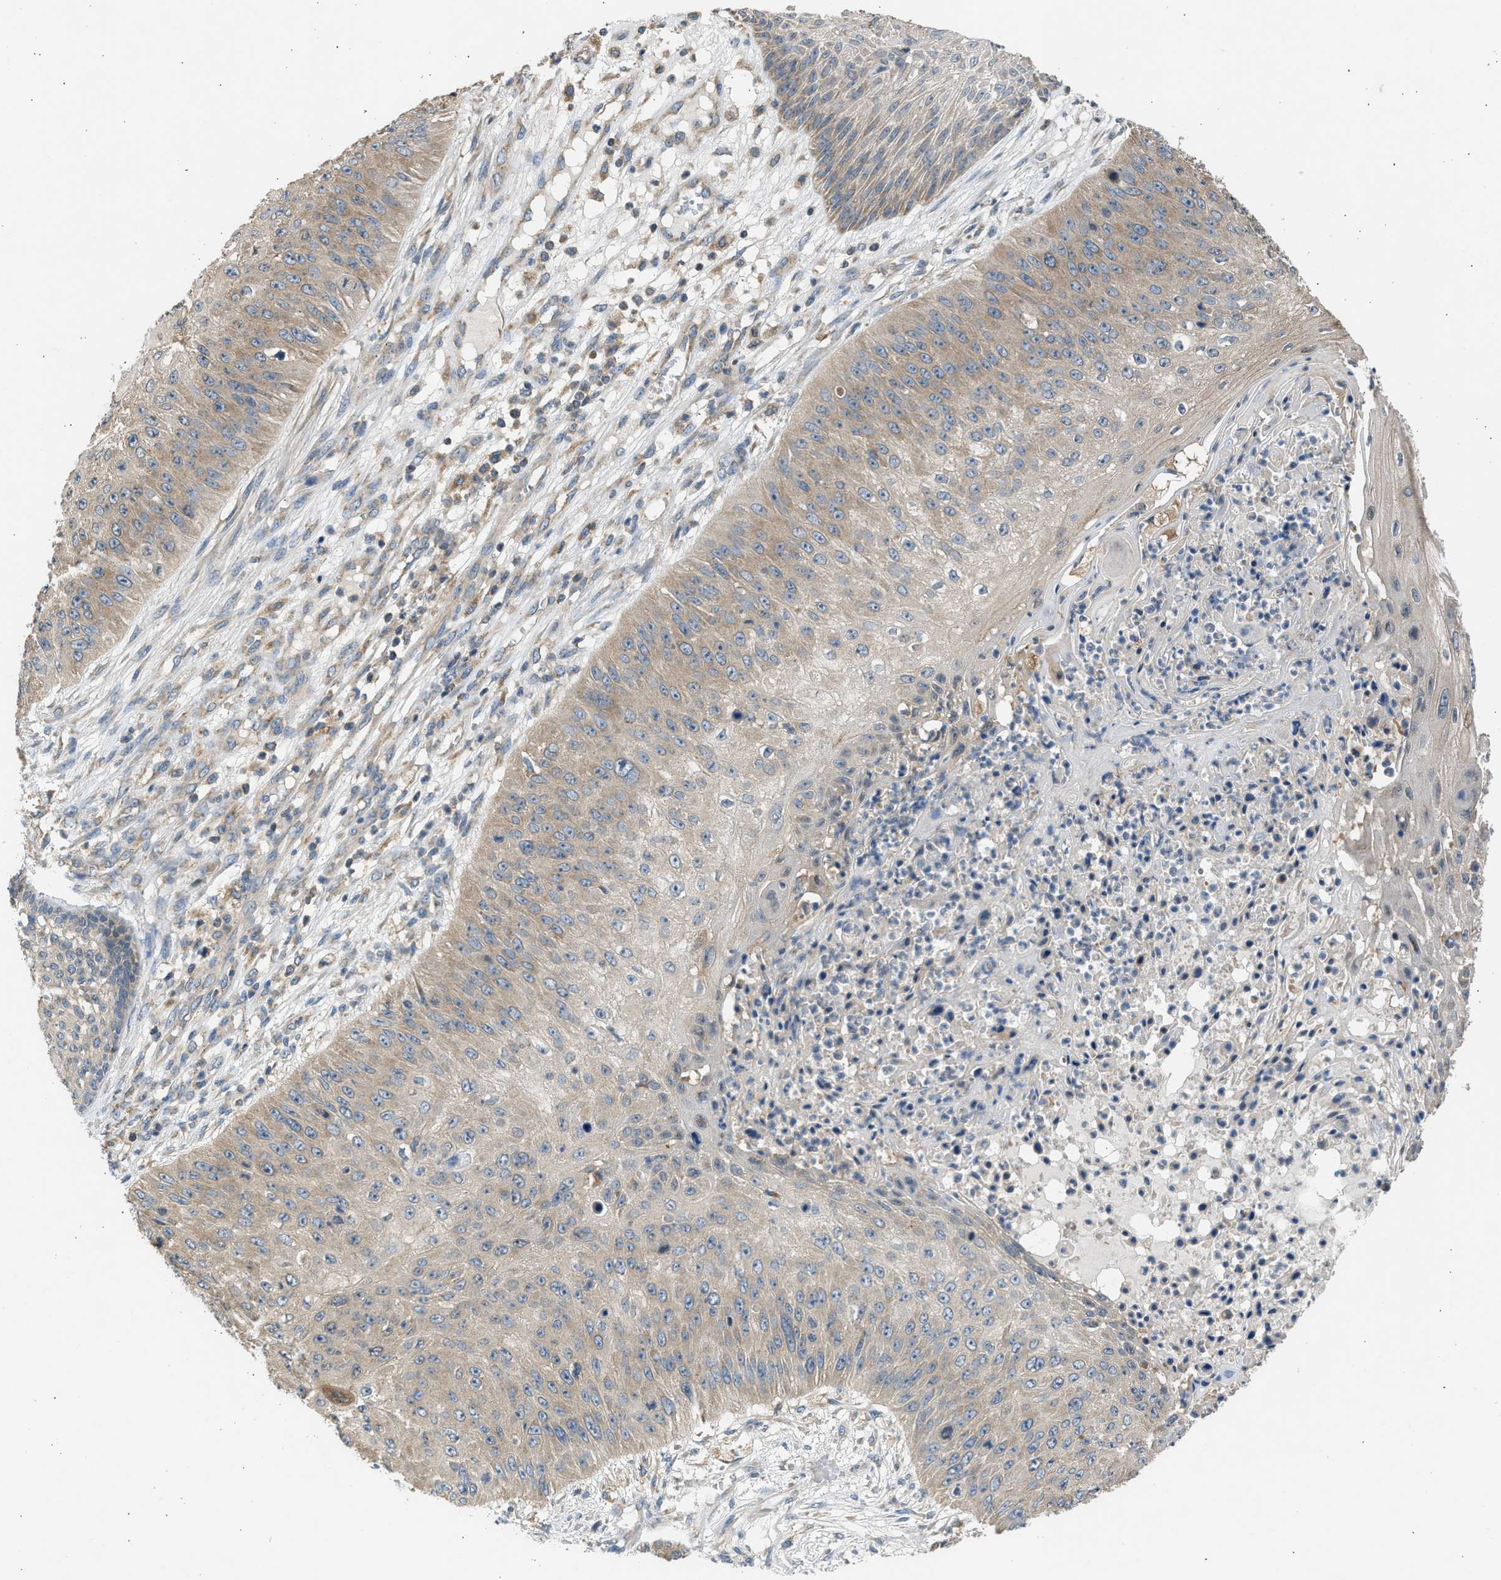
{"staining": {"intensity": "weak", "quantity": "25%-75%", "location": "cytoplasmic/membranous"}, "tissue": "skin cancer", "cell_type": "Tumor cells", "image_type": "cancer", "snomed": [{"axis": "morphology", "description": "Squamous cell carcinoma, NOS"}, {"axis": "topography", "description": "Skin"}], "caption": "Skin squamous cell carcinoma stained for a protein reveals weak cytoplasmic/membranous positivity in tumor cells.", "gene": "CYP1A1", "patient": {"sex": "female", "age": 80}}